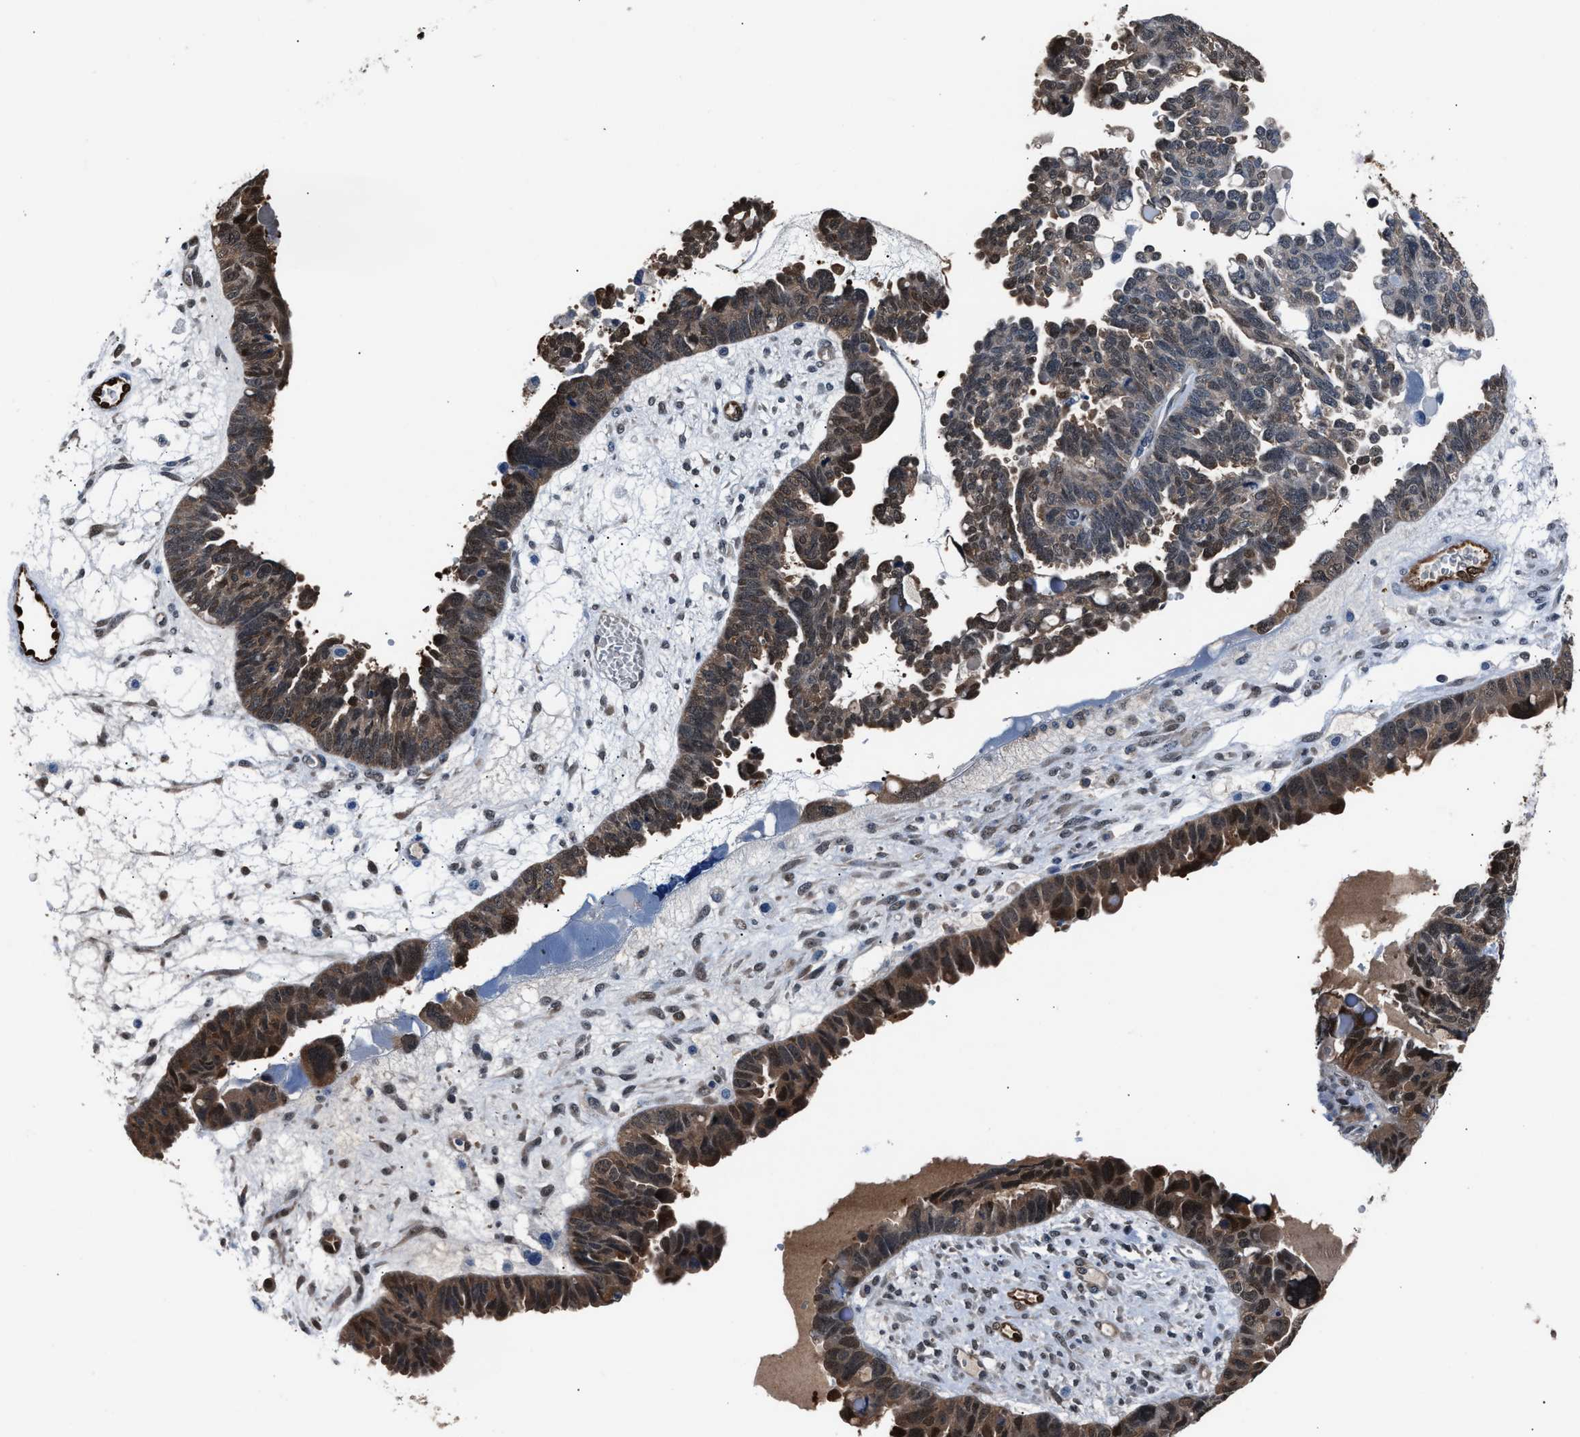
{"staining": {"intensity": "strong", "quantity": "<25%", "location": "cytoplasmic/membranous,nuclear"}, "tissue": "ovarian cancer", "cell_type": "Tumor cells", "image_type": "cancer", "snomed": [{"axis": "morphology", "description": "Cystadenocarcinoma, serous, NOS"}, {"axis": "topography", "description": "Ovary"}], "caption": "Protein positivity by immunohistochemistry exhibits strong cytoplasmic/membranous and nuclear positivity in about <25% of tumor cells in ovarian cancer (serous cystadenocarcinoma).", "gene": "PPA1", "patient": {"sex": "female", "age": 79}}